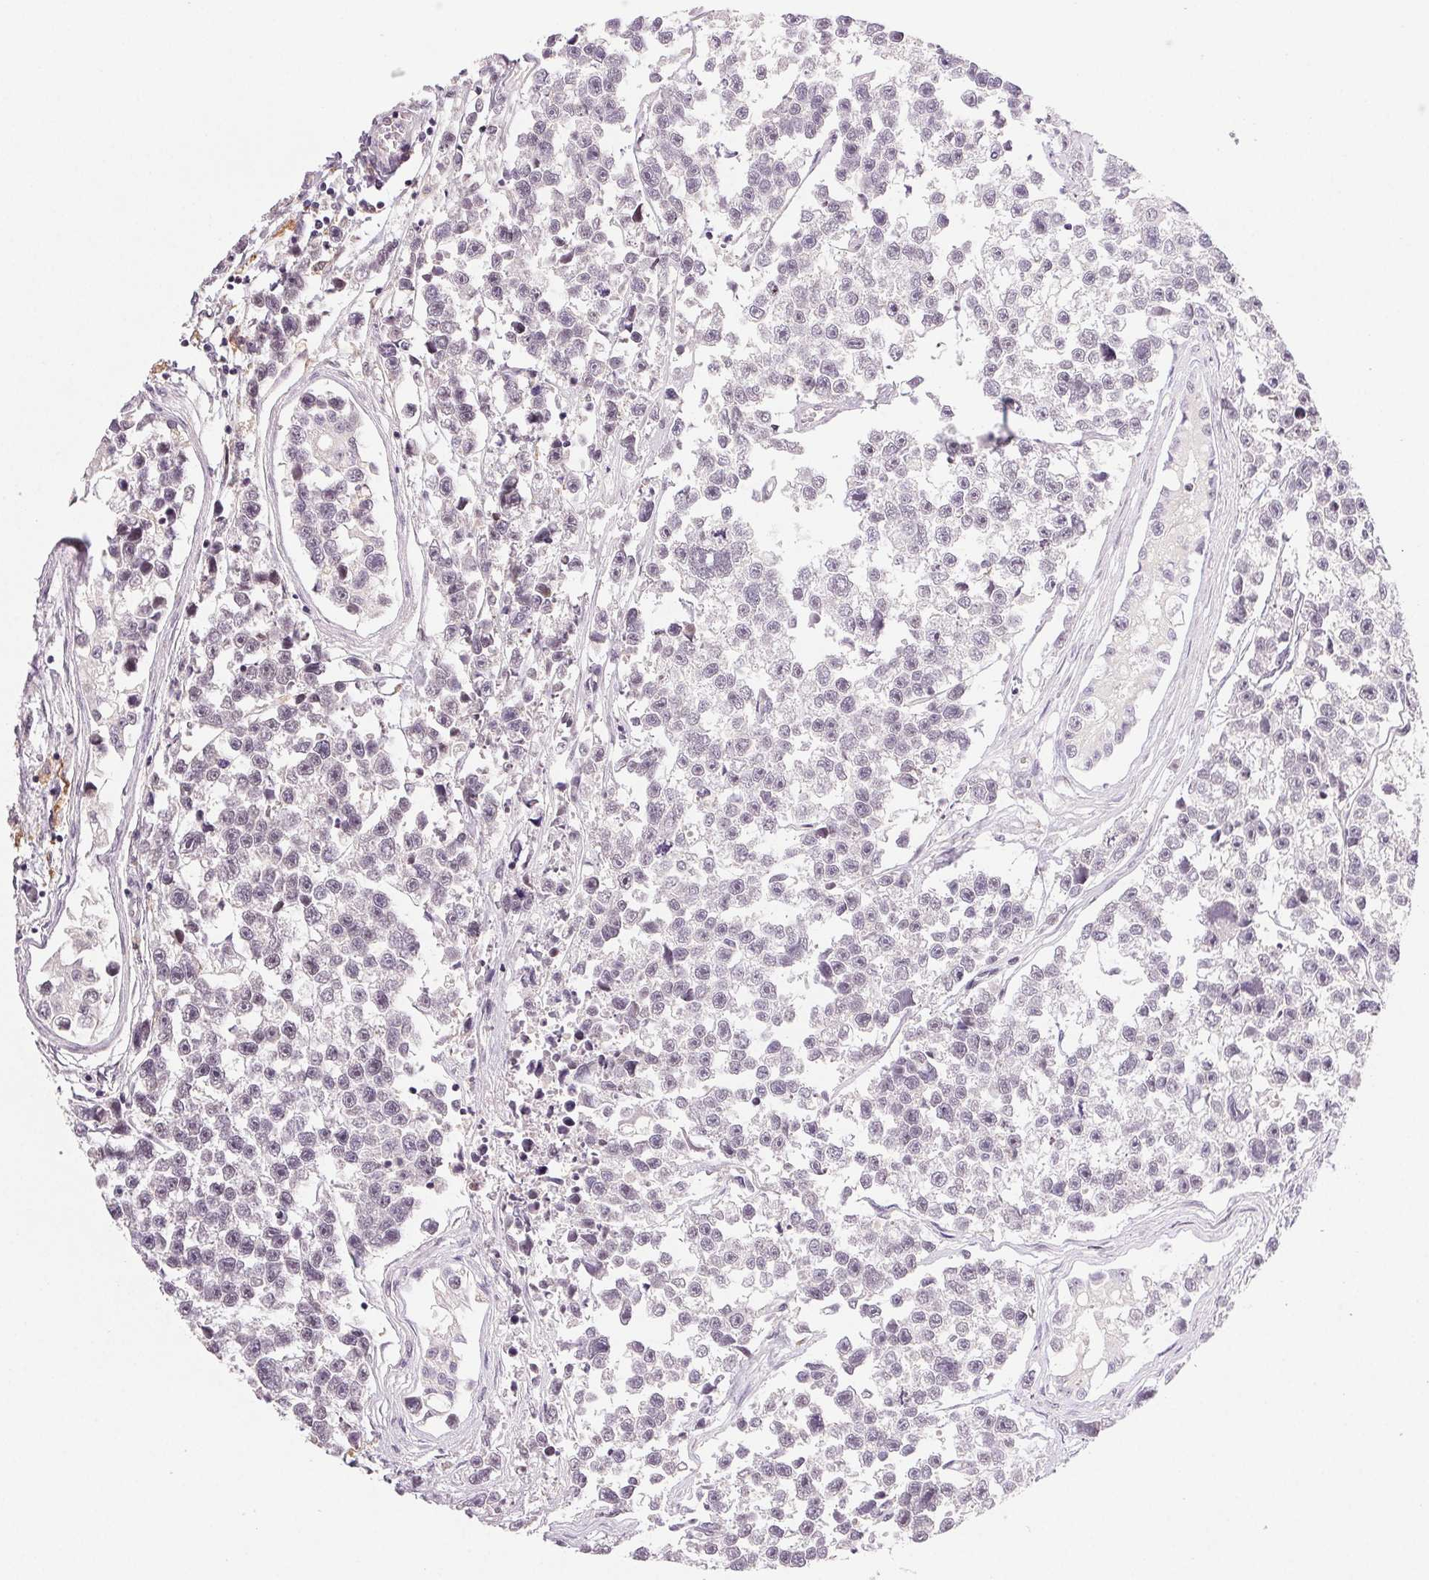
{"staining": {"intensity": "negative", "quantity": "none", "location": "none"}, "tissue": "testis cancer", "cell_type": "Tumor cells", "image_type": "cancer", "snomed": [{"axis": "morphology", "description": "Seminoma, NOS"}, {"axis": "topography", "description": "Testis"}], "caption": "Tumor cells show no significant protein positivity in testis cancer (seminoma).", "gene": "PRPF18", "patient": {"sex": "male", "age": 26}}